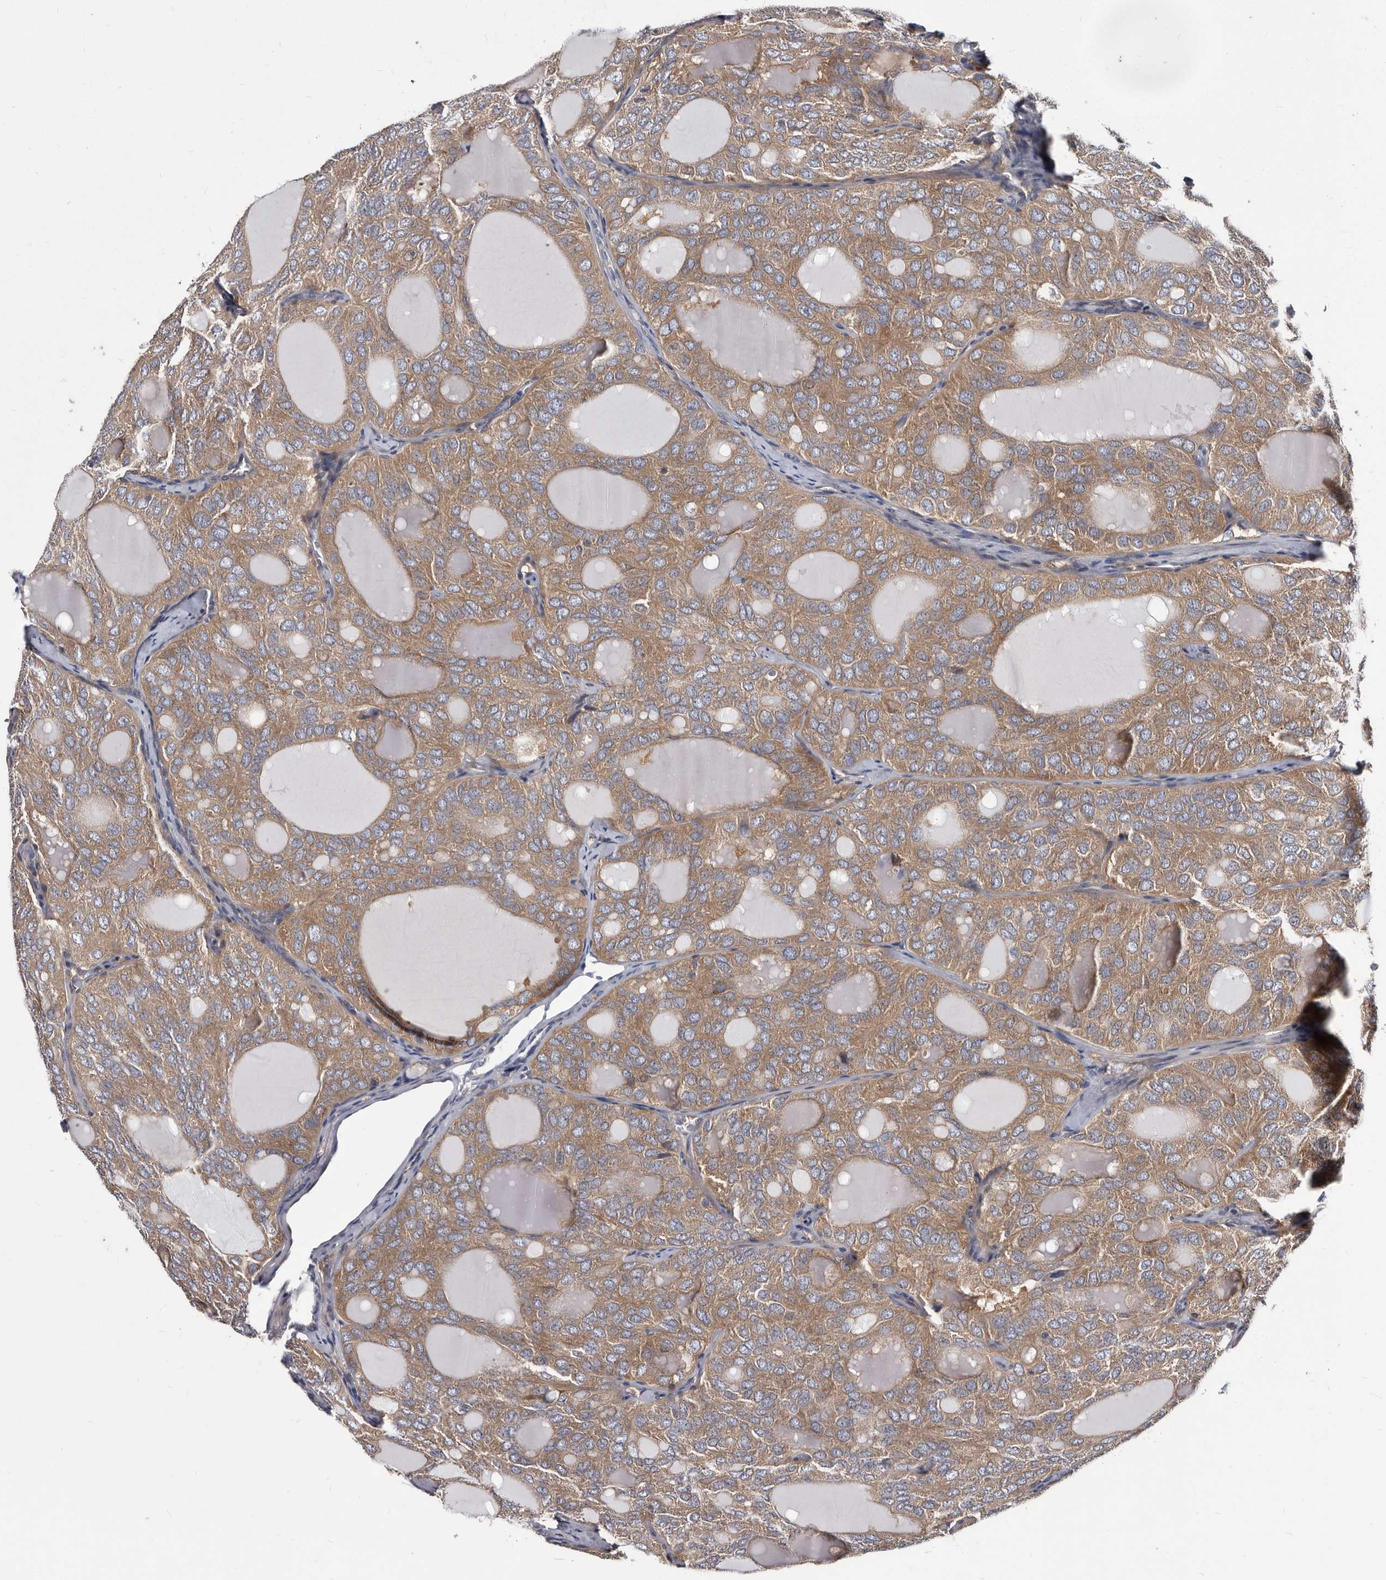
{"staining": {"intensity": "moderate", "quantity": ">75%", "location": "cytoplasmic/membranous"}, "tissue": "thyroid cancer", "cell_type": "Tumor cells", "image_type": "cancer", "snomed": [{"axis": "morphology", "description": "Follicular adenoma carcinoma, NOS"}, {"axis": "topography", "description": "Thyroid gland"}], "caption": "Moderate cytoplasmic/membranous protein positivity is seen in about >75% of tumor cells in follicular adenoma carcinoma (thyroid).", "gene": "ABCF2", "patient": {"sex": "male", "age": 75}}